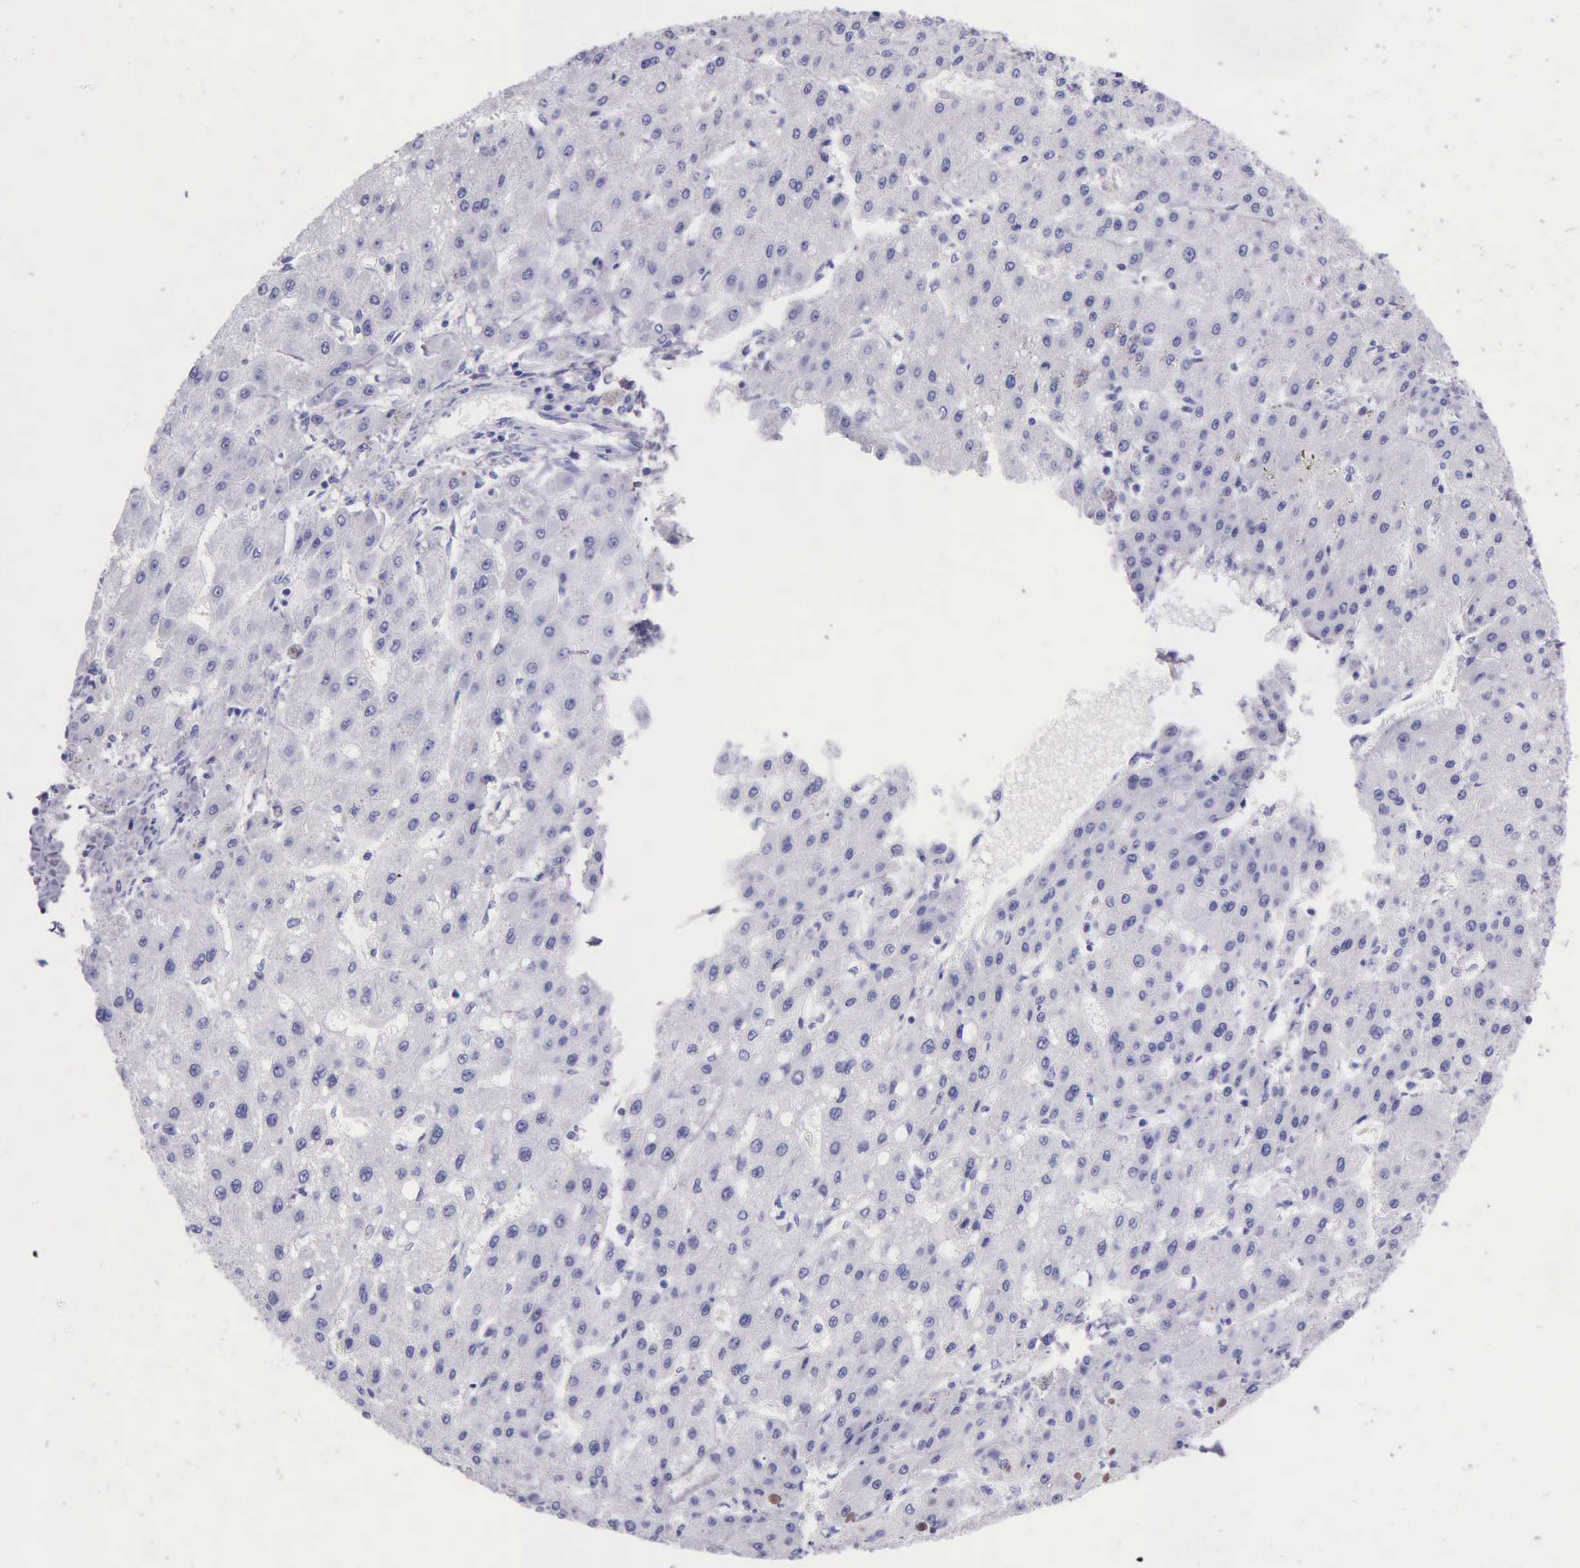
{"staining": {"intensity": "negative", "quantity": "none", "location": "none"}, "tissue": "liver cancer", "cell_type": "Tumor cells", "image_type": "cancer", "snomed": [{"axis": "morphology", "description": "Carcinoma, Hepatocellular, NOS"}, {"axis": "topography", "description": "Liver"}], "caption": "IHC photomicrograph of liver hepatocellular carcinoma stained for a protein (brown), which reveals no staining in tumor cells.", "gene": "KLK3", "patient": {"sex": "female", "age": 52}}